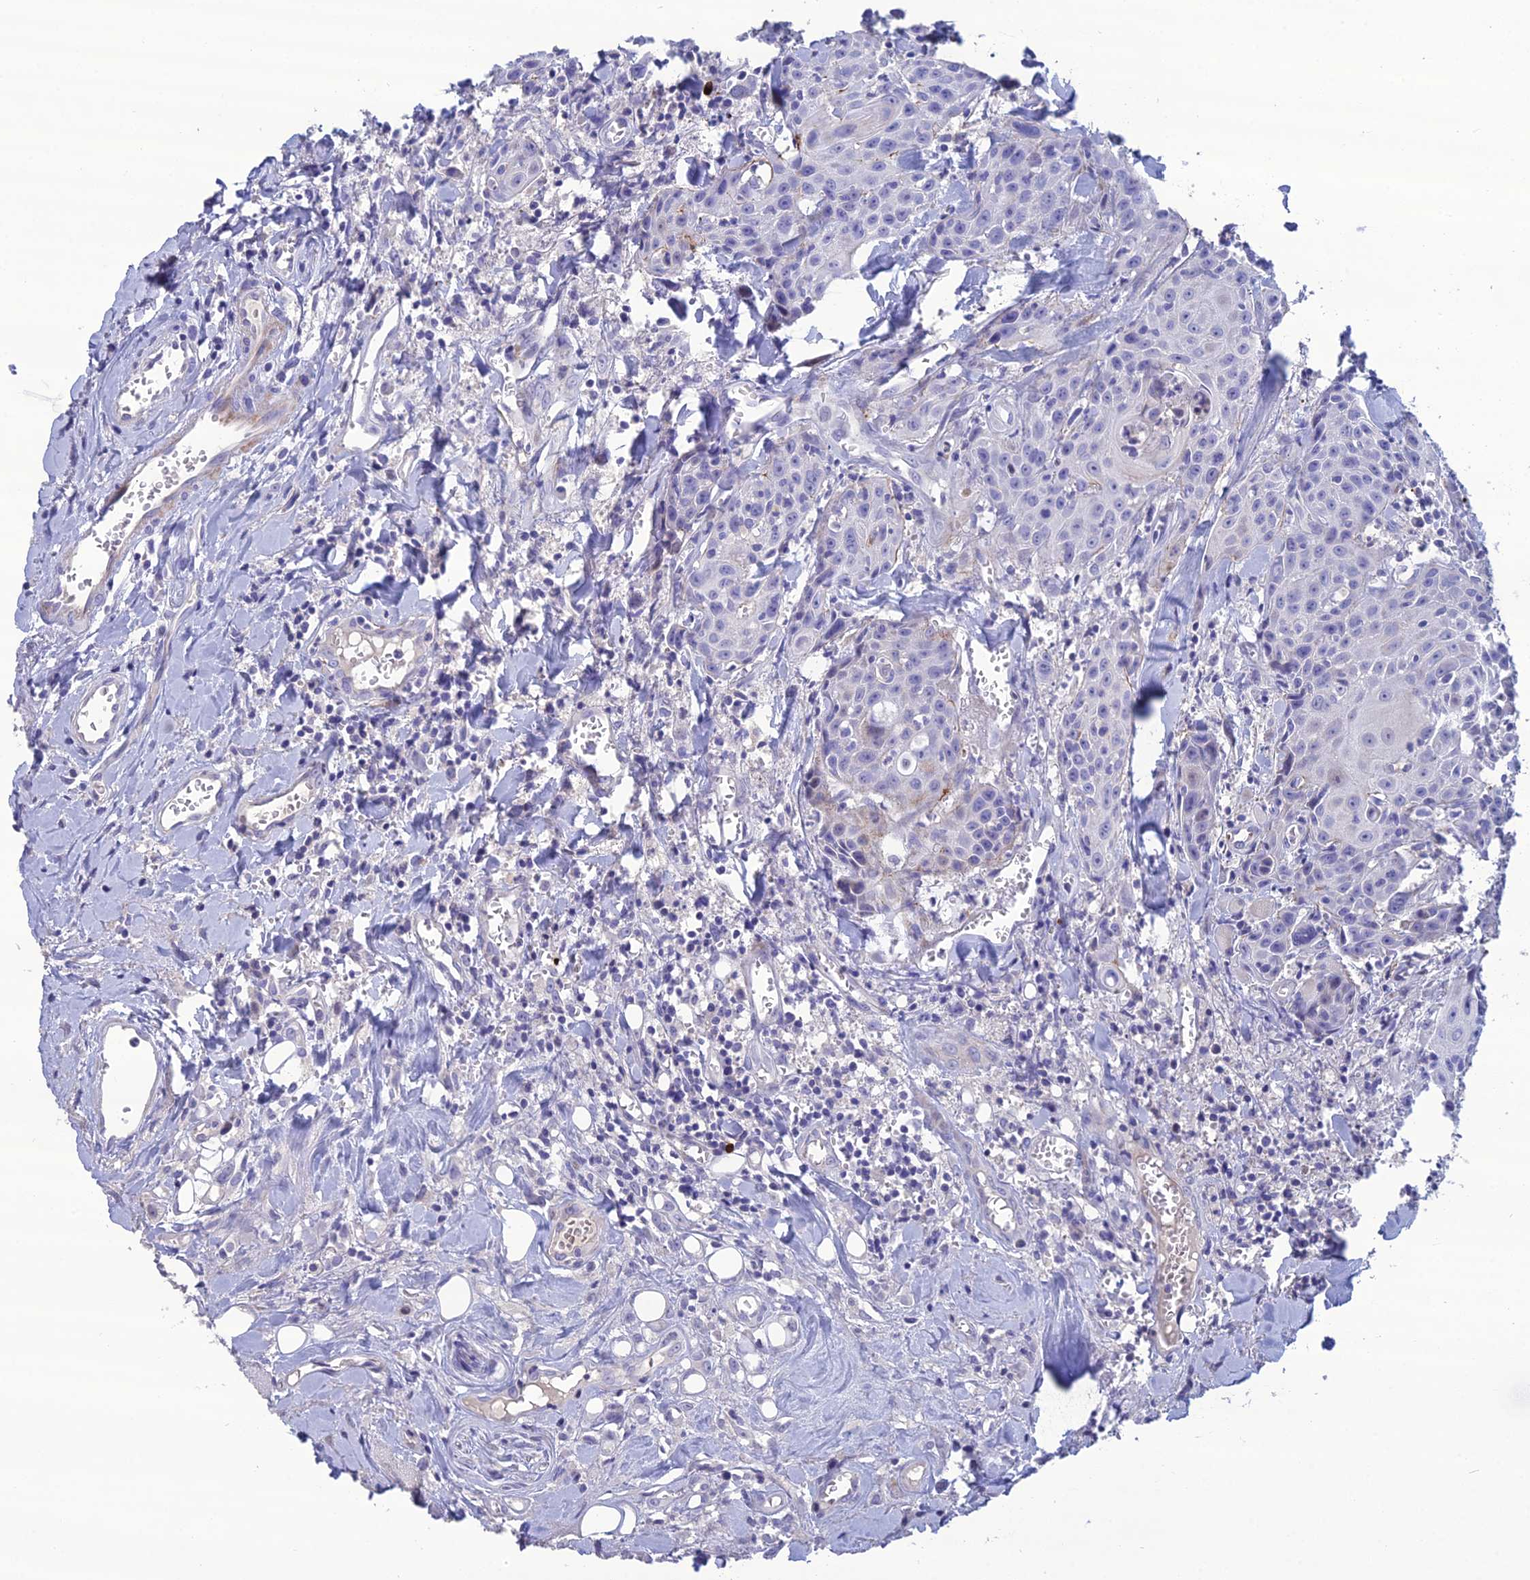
{"staining": {"intensity": "negative", "quantity": "none", "location": "none"}, "tissue": "head and neck cancer", "cell_type": "Tumor cells", "image_type": "cancer", "snomed": [{"axis": "morphology", "description": "Squamous cell carcinoma, NOS"}, {"axis": "topography", "description": "Oral tissue"}, {"axis": "topography", "description": "Head-Neck"}], "caption": "Head and neck squamous cell carcinoma stained for a protein using immunohistochemistry demonstrates no expression tumor cells.", "gene": "OR56B1", "patient": {"sex": "female", "age": 82}}